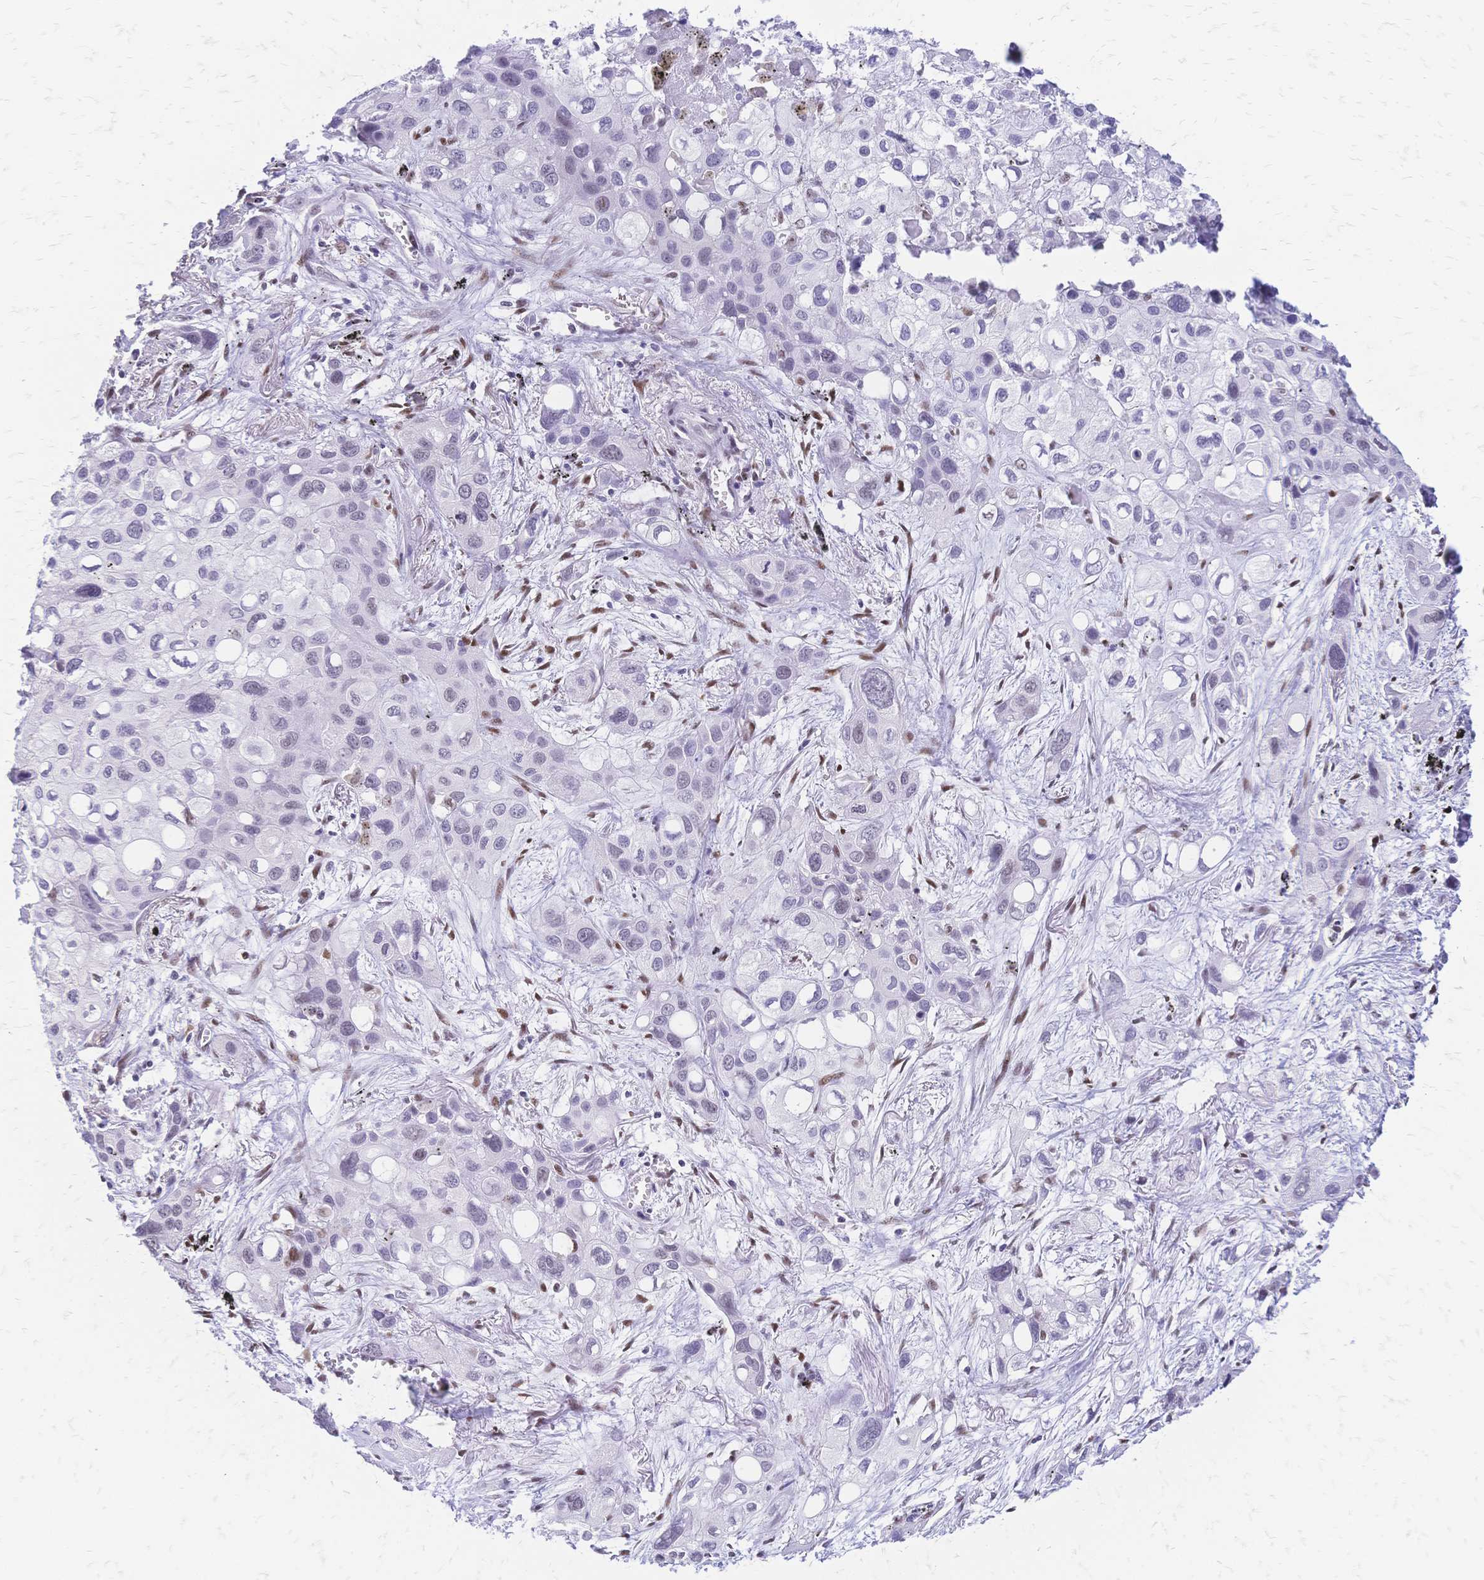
{"staining": {"intensity": "weak", "quantity": "<25%", "location": "nuclear"}, "tissue": "lung cancer", "cell_type": "Tumor cells", "image_type": "cancer", "snomed": [{"axis": "morphology", "description": "Squamous cell carcinoma, NOS"}, {"axis": "morphology", "description": "Squamous cell carcinoma, metastatic, NOS"}, {"axis": "topography", "description": "Lung"}], "caption": "Squamous cell carcinoma (lung) was stained to show a protein in brown. There is no significant staining in tumor cells. (DAB (3,3'-diaminobenzidine) IHC visualized using brightfield microscopy, high magnification).", "gene": "NFIC", "patient": {"sex": "male", "age": 59}}